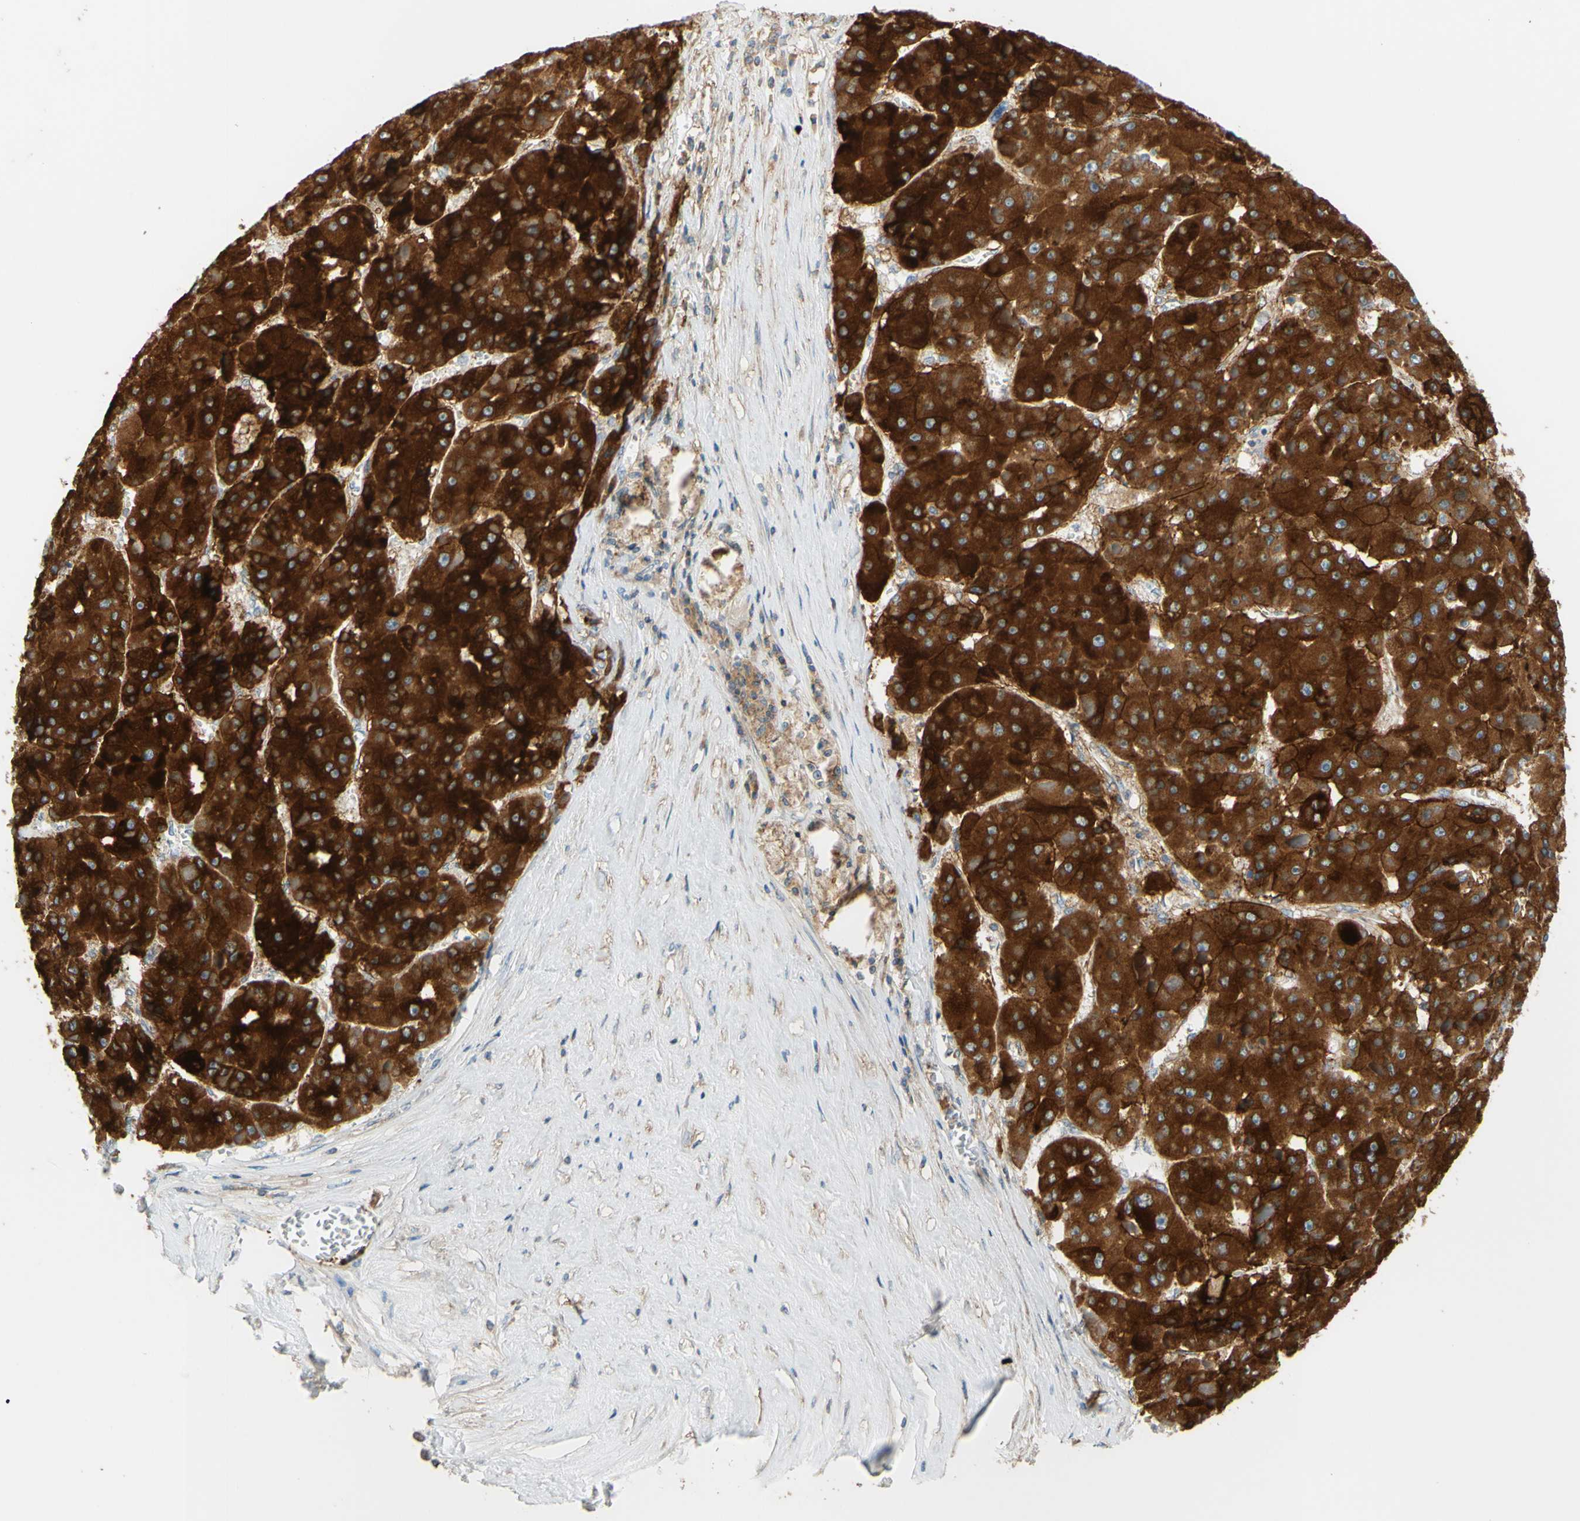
{"staining": {"intensity": "strong", "quantity": ">75%", "location": "cytoplasmic/membranous"}, "tissue": "liver cancer", "cell_type": "Tumor cells", "image_type": "cancer", "snomed": [{"axis": "morphology", "description": "Carcinoma, Hepatocellular, NOS"}, {"axis": "topography", "description": "Liver"}], "caption": "The micrograph shows immunohistochemical staining of liver cancer. There is strong cytoplasmic/membranous staining is seen in approximately >75% of tumor cells.", "gene": "POR", "patient": {"sex": "female", "age": 73}}